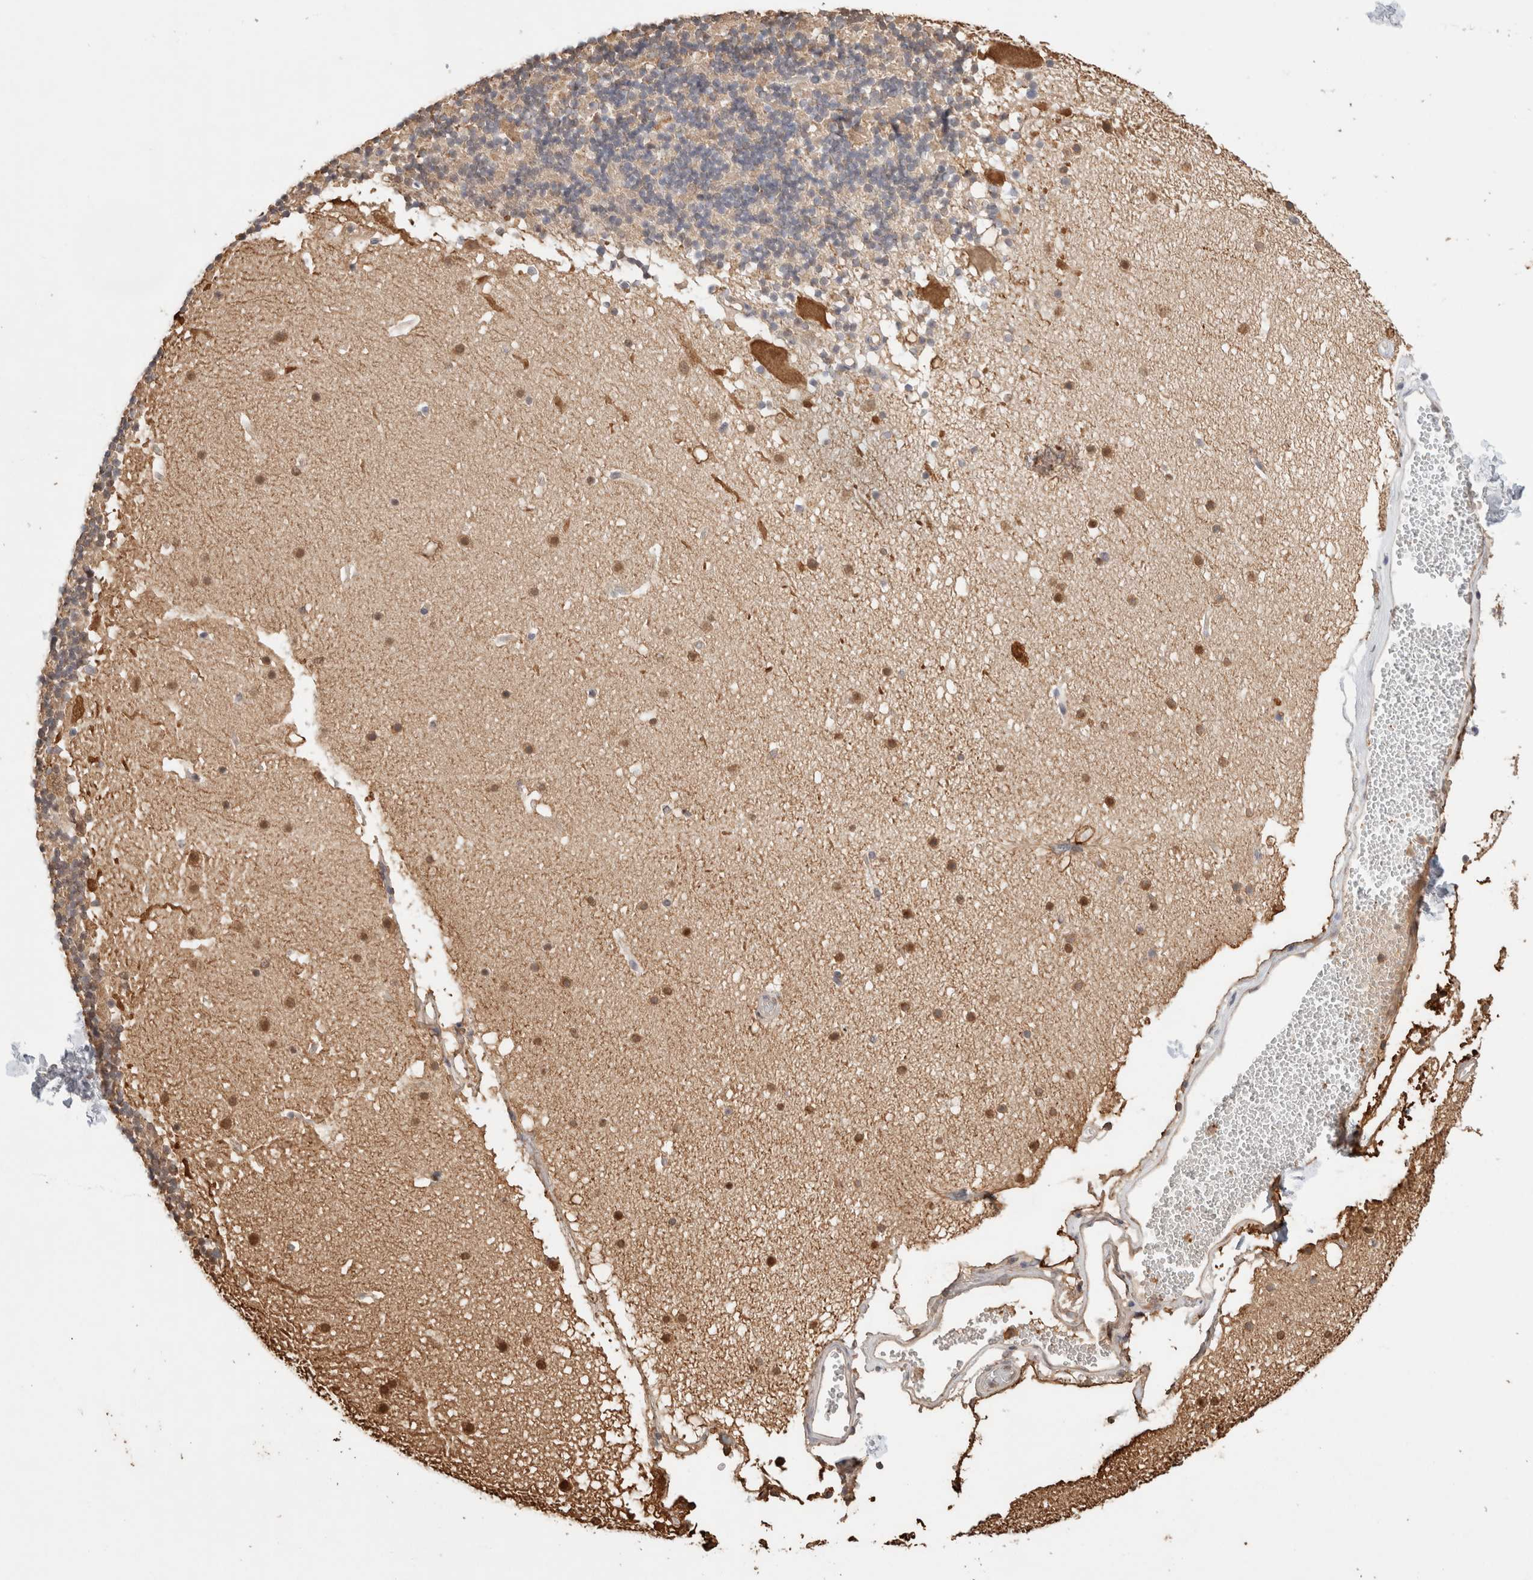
{"staining": {"intensity": "weak", "quantity": "25%-75%", "location": "cytoplasmic/membranous"}, "tissue": "cerebellum", "cell_type": "Cells in granular layer", "image_type": "normal", "snomed": [{"axis": "morphology", "description": "Normal tissue, NOS"}, {"axis": "topography", "description": "Cerebellum"}], "caption": "A brown stain highlights weak cytoplasmic/membranous expression of a protein in cells in granular layer of unremarkable cerebellum.", "gene": "YWHAH", "patient": {"sex": "male", "age": 57}}